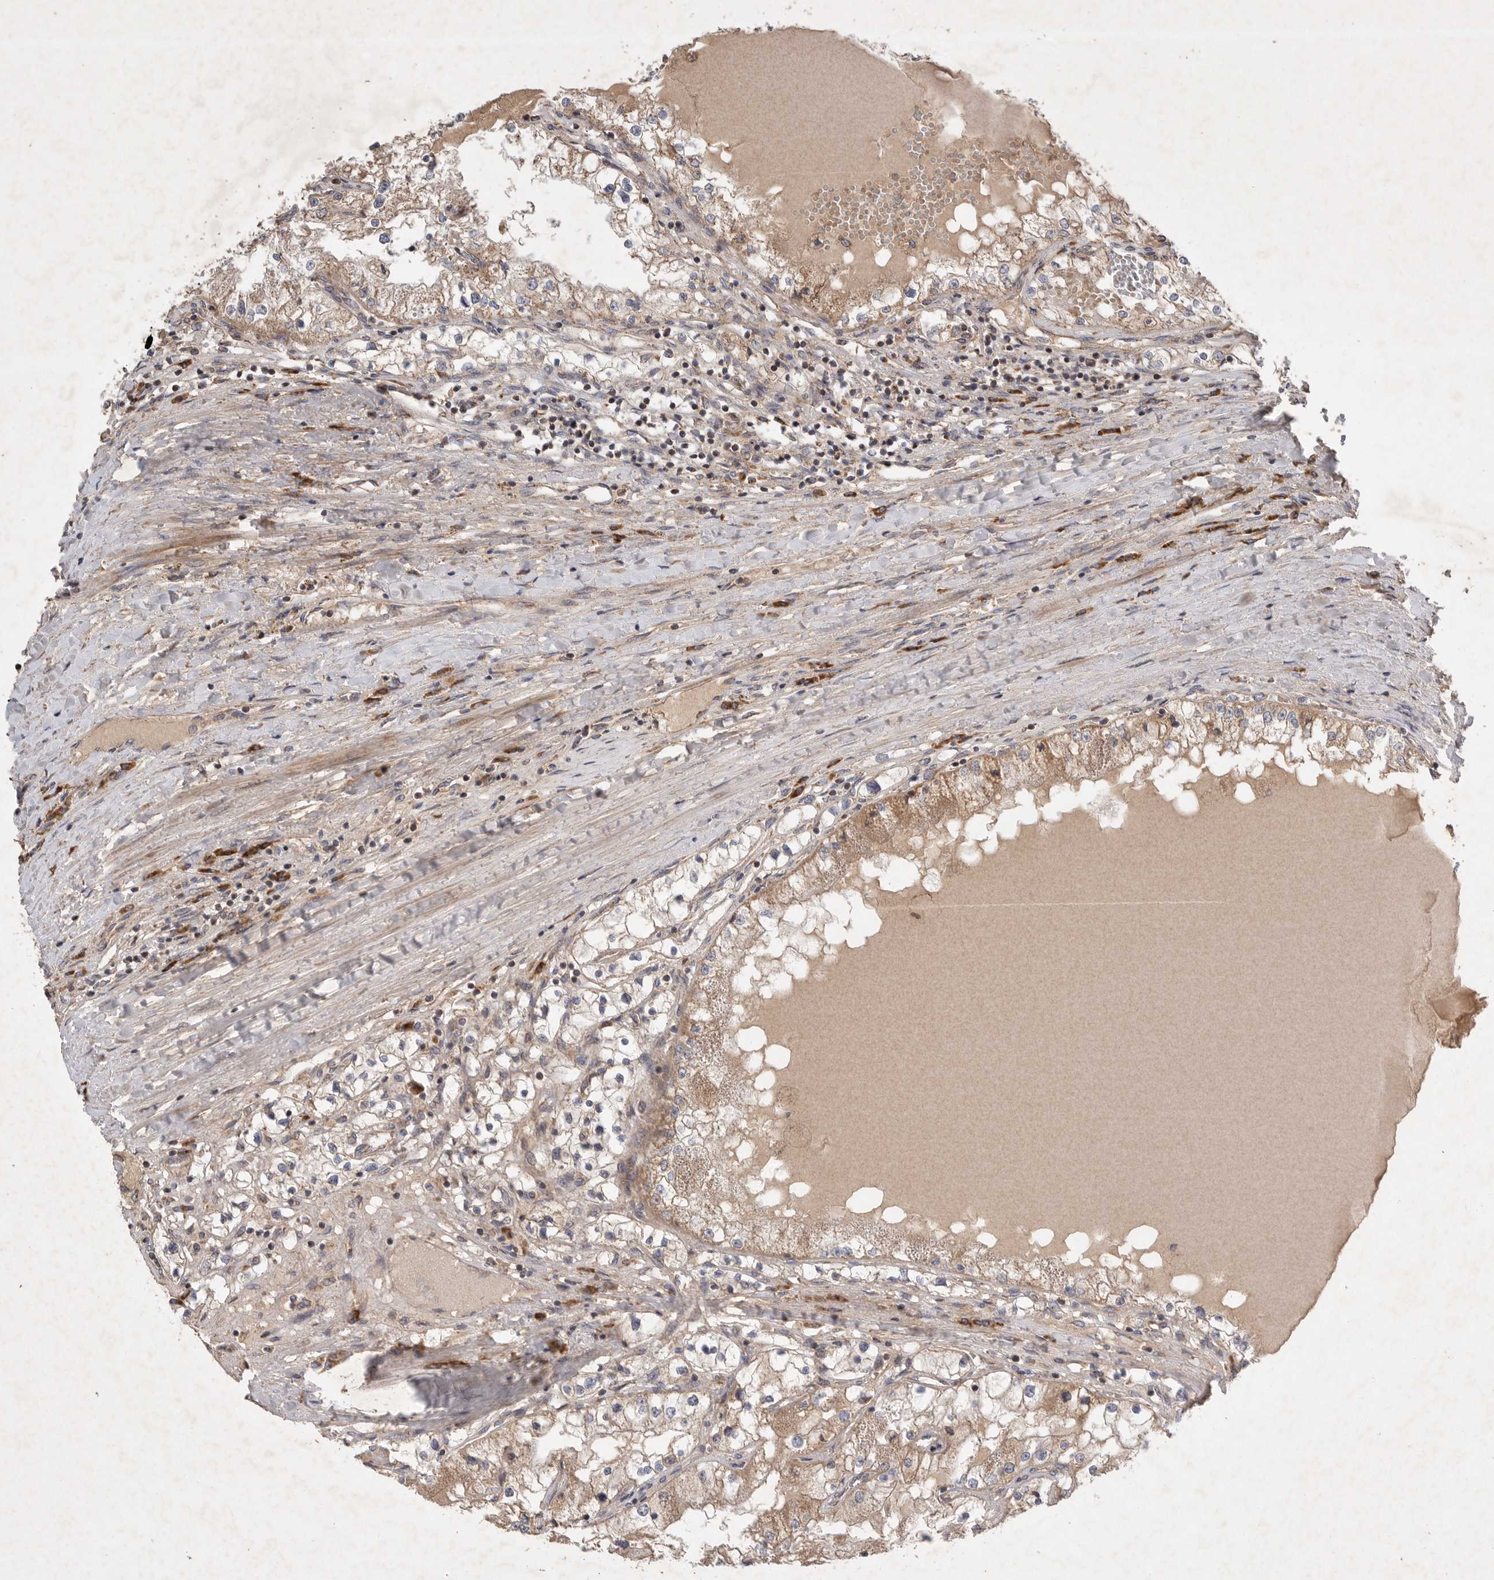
{"staining": {"intensity": "weak", "quantity": "25%-75%", "location": "cytoplasmic/membranous"}, "tissue": "renal cancer", "cell_type": "Tumor cells", "image_type": "cancer", "snomed": [{"axis": "morphology", "description": "Adenocarcinoma, NOS"}, {"axis": "topography", "description": "Kidney"}], "caption": "A high-resolution image shows immunohistochemistry staining of renal cancer (adenocarcinoma), which shows weak cytoplasmic/membranous expression in approximately 25%-75% of tumor cells.", "gene": "KIF21B", "patient": {"sex": "male", "age": 68}}